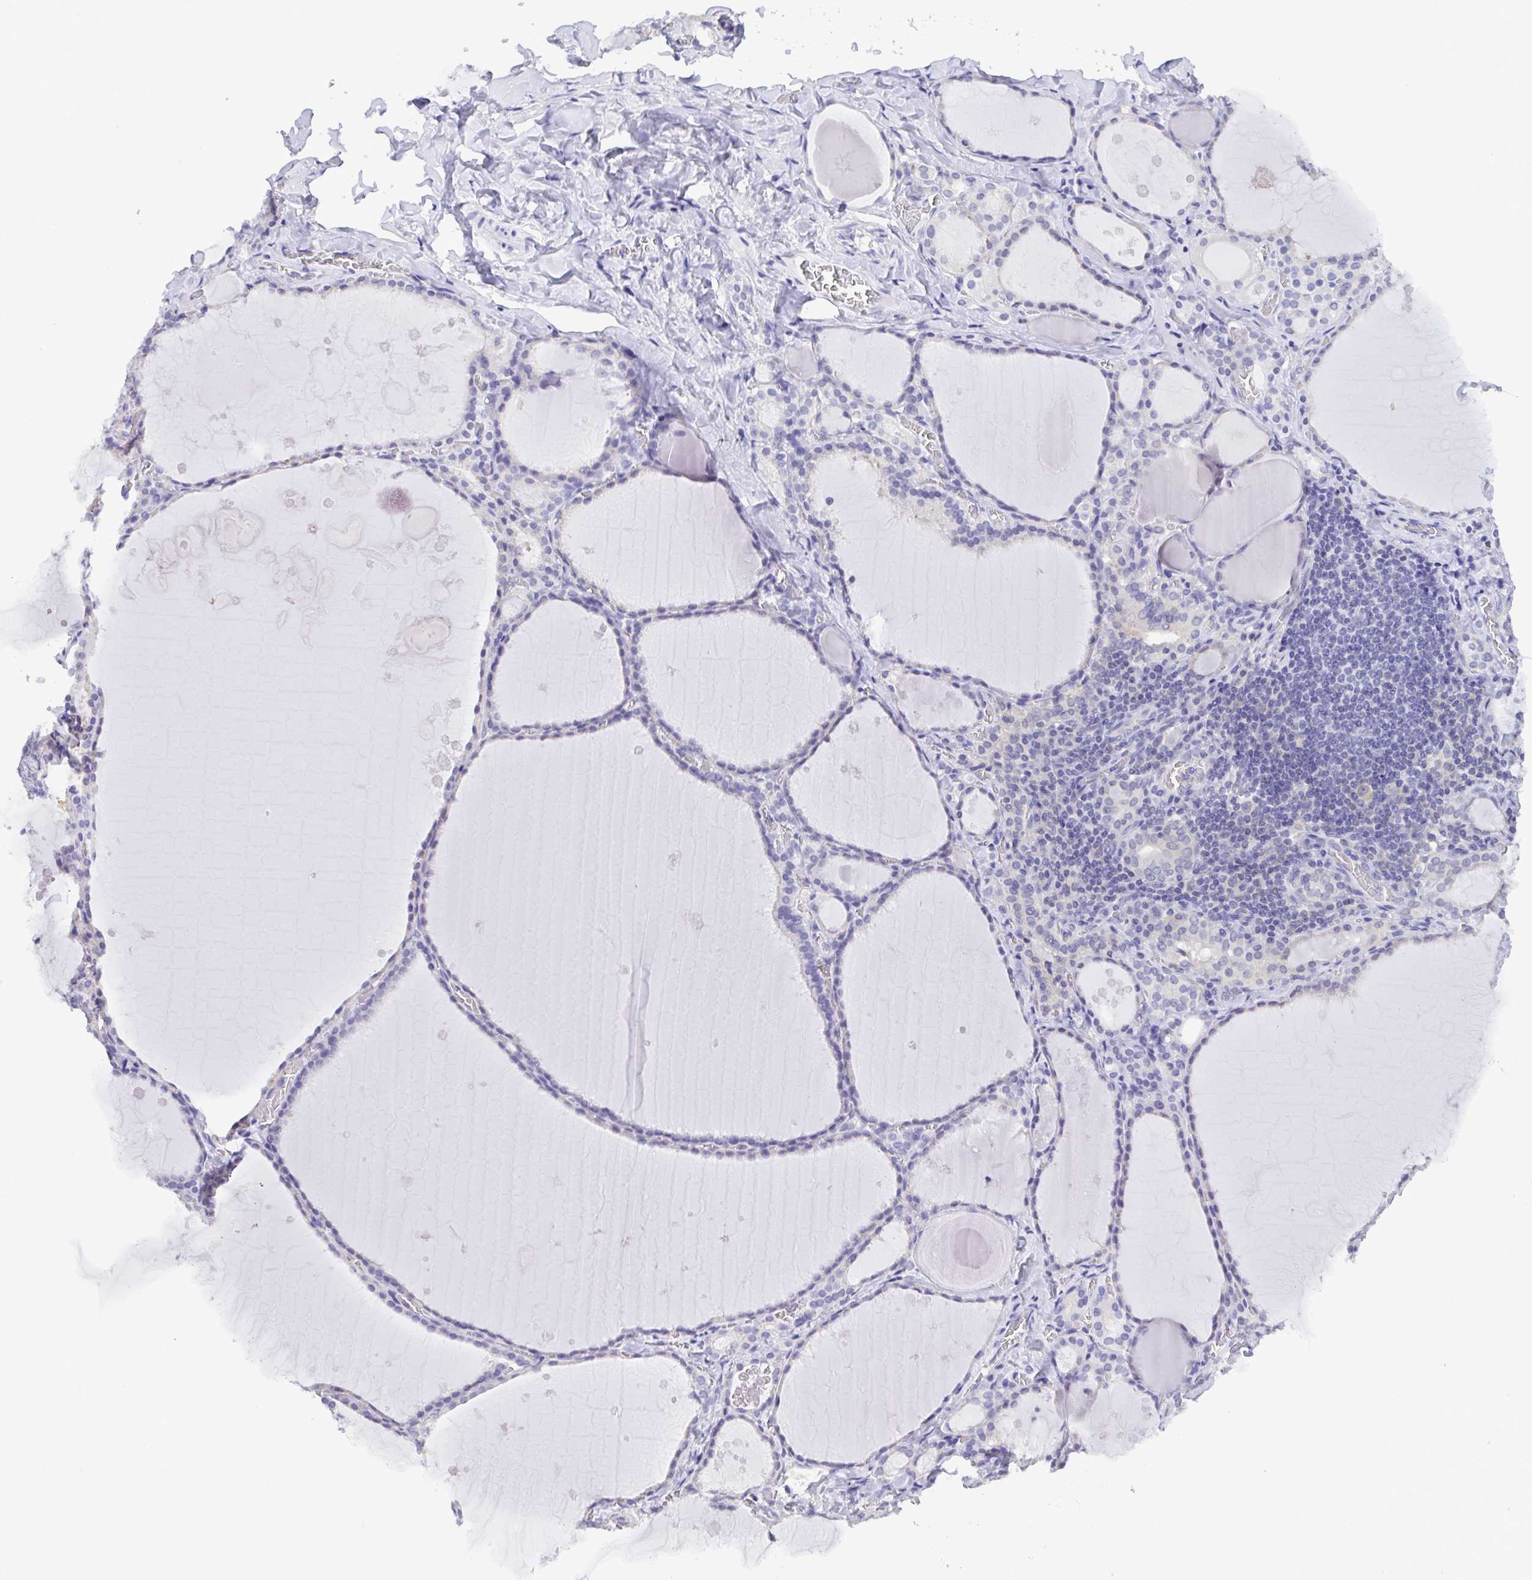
{"staining": {"intensity": "negative", "quantity": "none", "location": "none"}, "tissue": "thyroid gland", "cell_type": "Glandular cells", "image_type": "normal", "snomed": [{"axis": "morphology", "description": "Normal tissue, NOS"}, {"axis": "topography", "description": "Thyroid gland"}], "caption": "High power microscopy photomicrograph of an immunohistochemistry micrograph of unremarkable thyroid gland, revealing no significant expression in glandular cells.", "gene": "LDHC", "patient": {"sex": "male", "age": 56}}